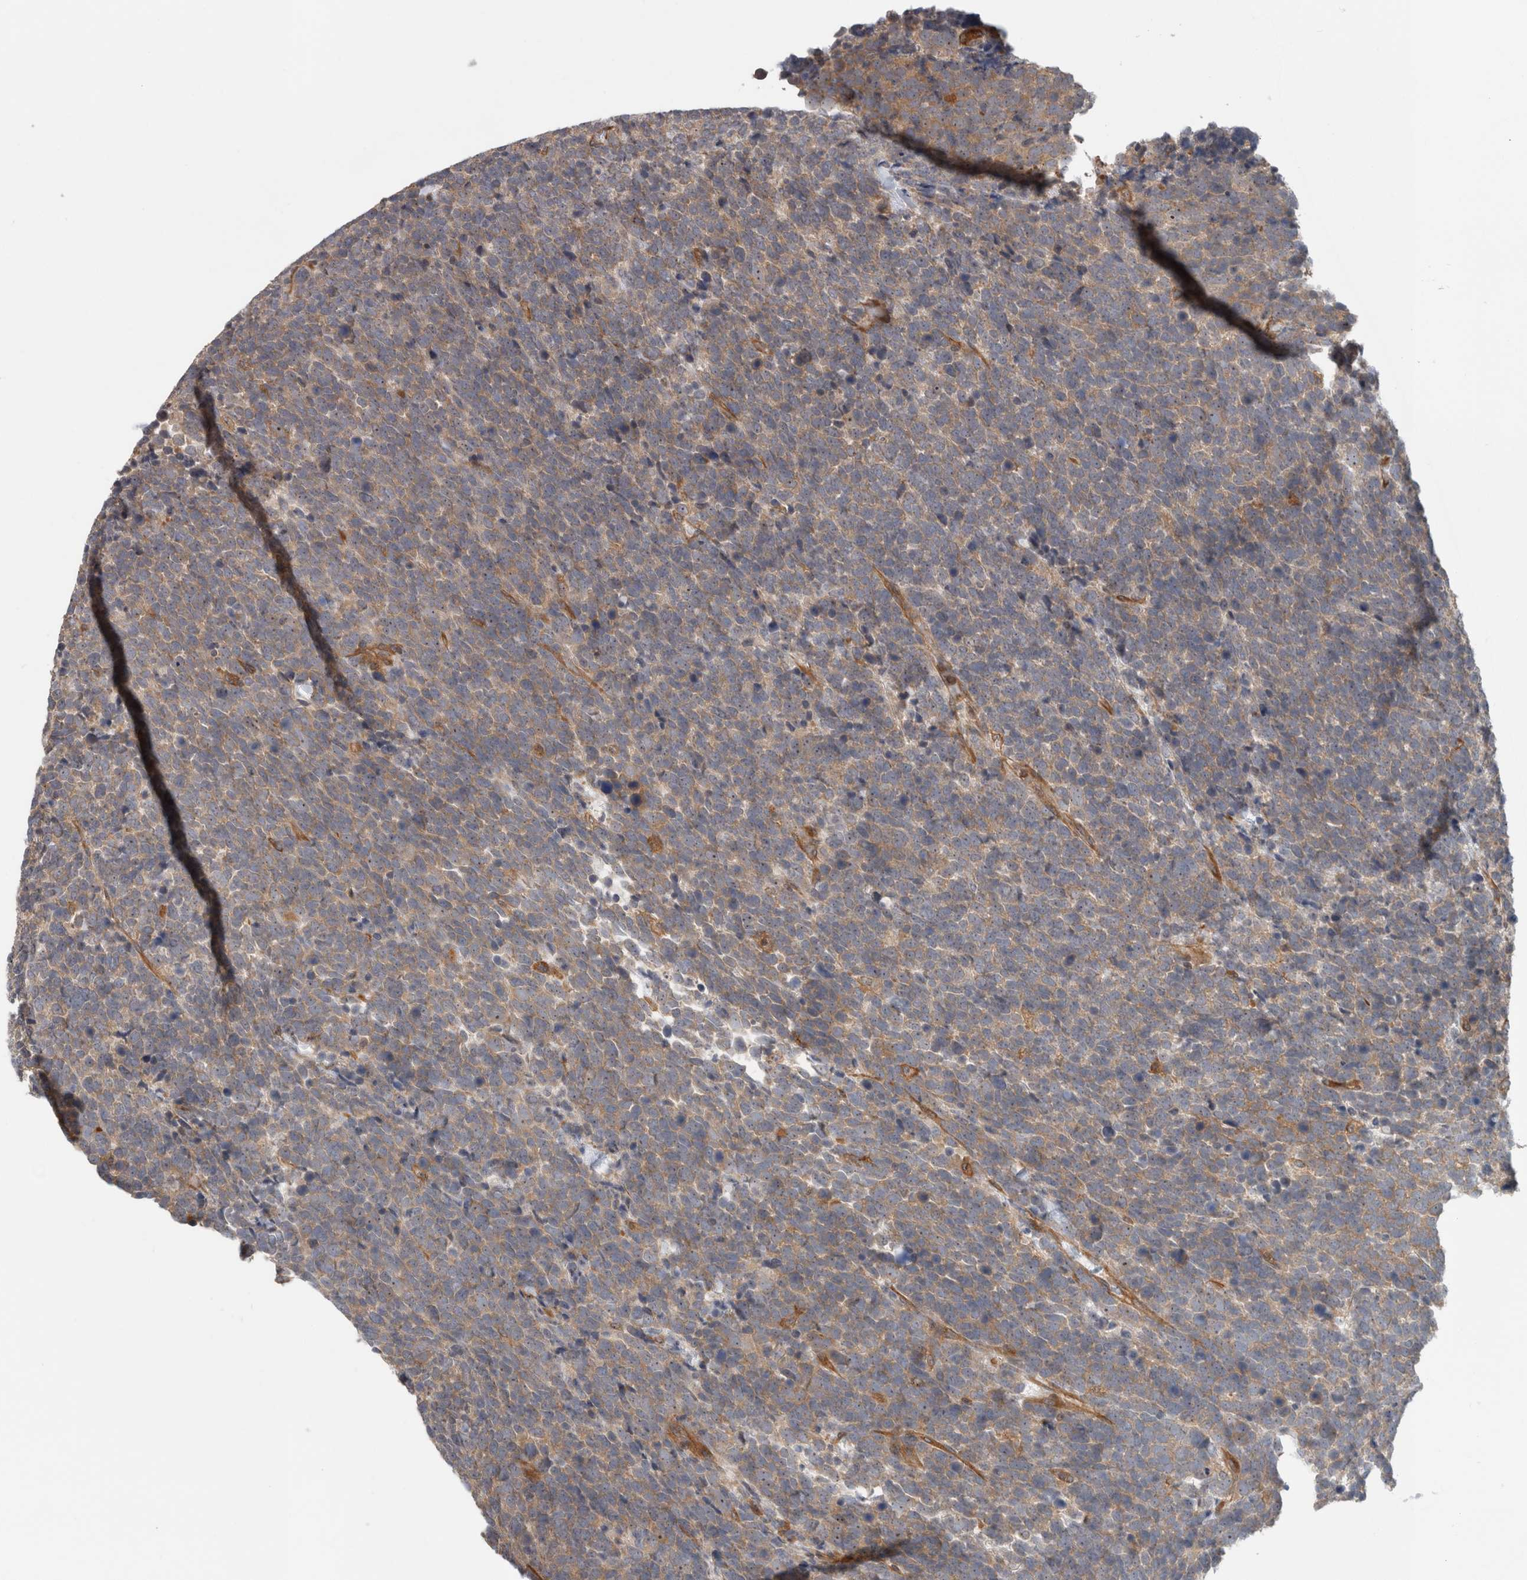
{"staining": {"intensity": "weak", "quantity": ">75%", "location": "cytoplasmic/membranous,nuclear"}, "tissue": "urothelial cancer", "cell_type": "Tumor cells", "image_type": "cancer", "snomed": [{"axis": "morphology", "description": "Urothelial carcinoma, High grade"}, {"axis": "topography", "description": "Urinary bladder"}], "caption": "High-grade urothelial carcinoma stained for a protein exhibits weak cytoplasmic/membranous and nuclear positivity in tumor cells.", "gene": "WASF2", "patient": {"sex": "female", "age": 82}}